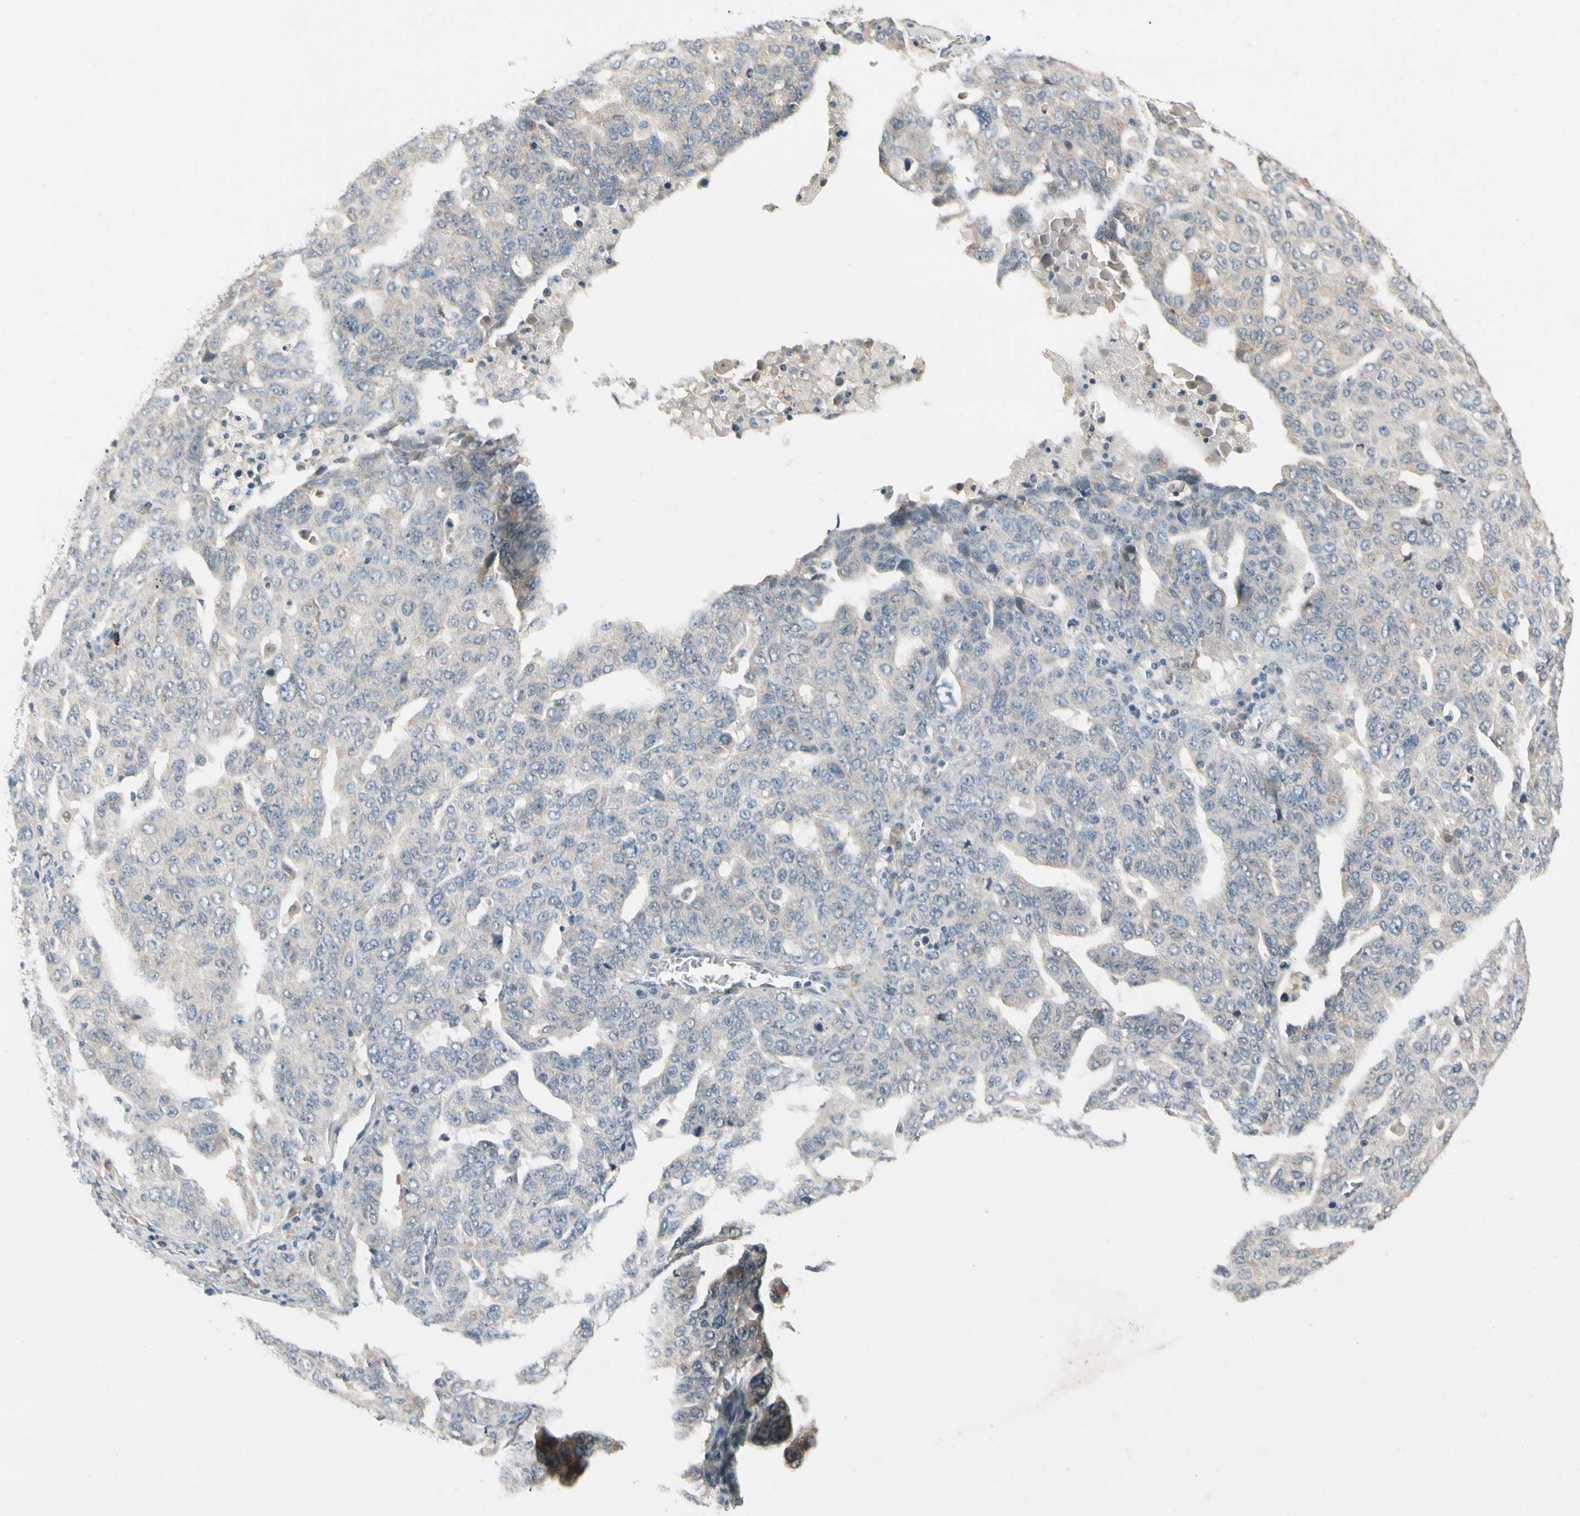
{"staining": {"intensity": "negative", "quantity": "none", "location": "none"}, "tissue": "ovarian cancer", "cell_type": "Tumor cells", "image_type": "cancer", "snomed": [{"axis": "morphology", "description": "Carcinoma, endometroid"}, {"axis": "topography", "description": "Ovary"}], "caption": "Immunohistochemistry image of ovarian endometroid carcinoma stained for a protein (brown), which exhibits no positivity in tumor cells.", "gene": "SLC27A6", "patient": {"sex": "female", "age": 62}}